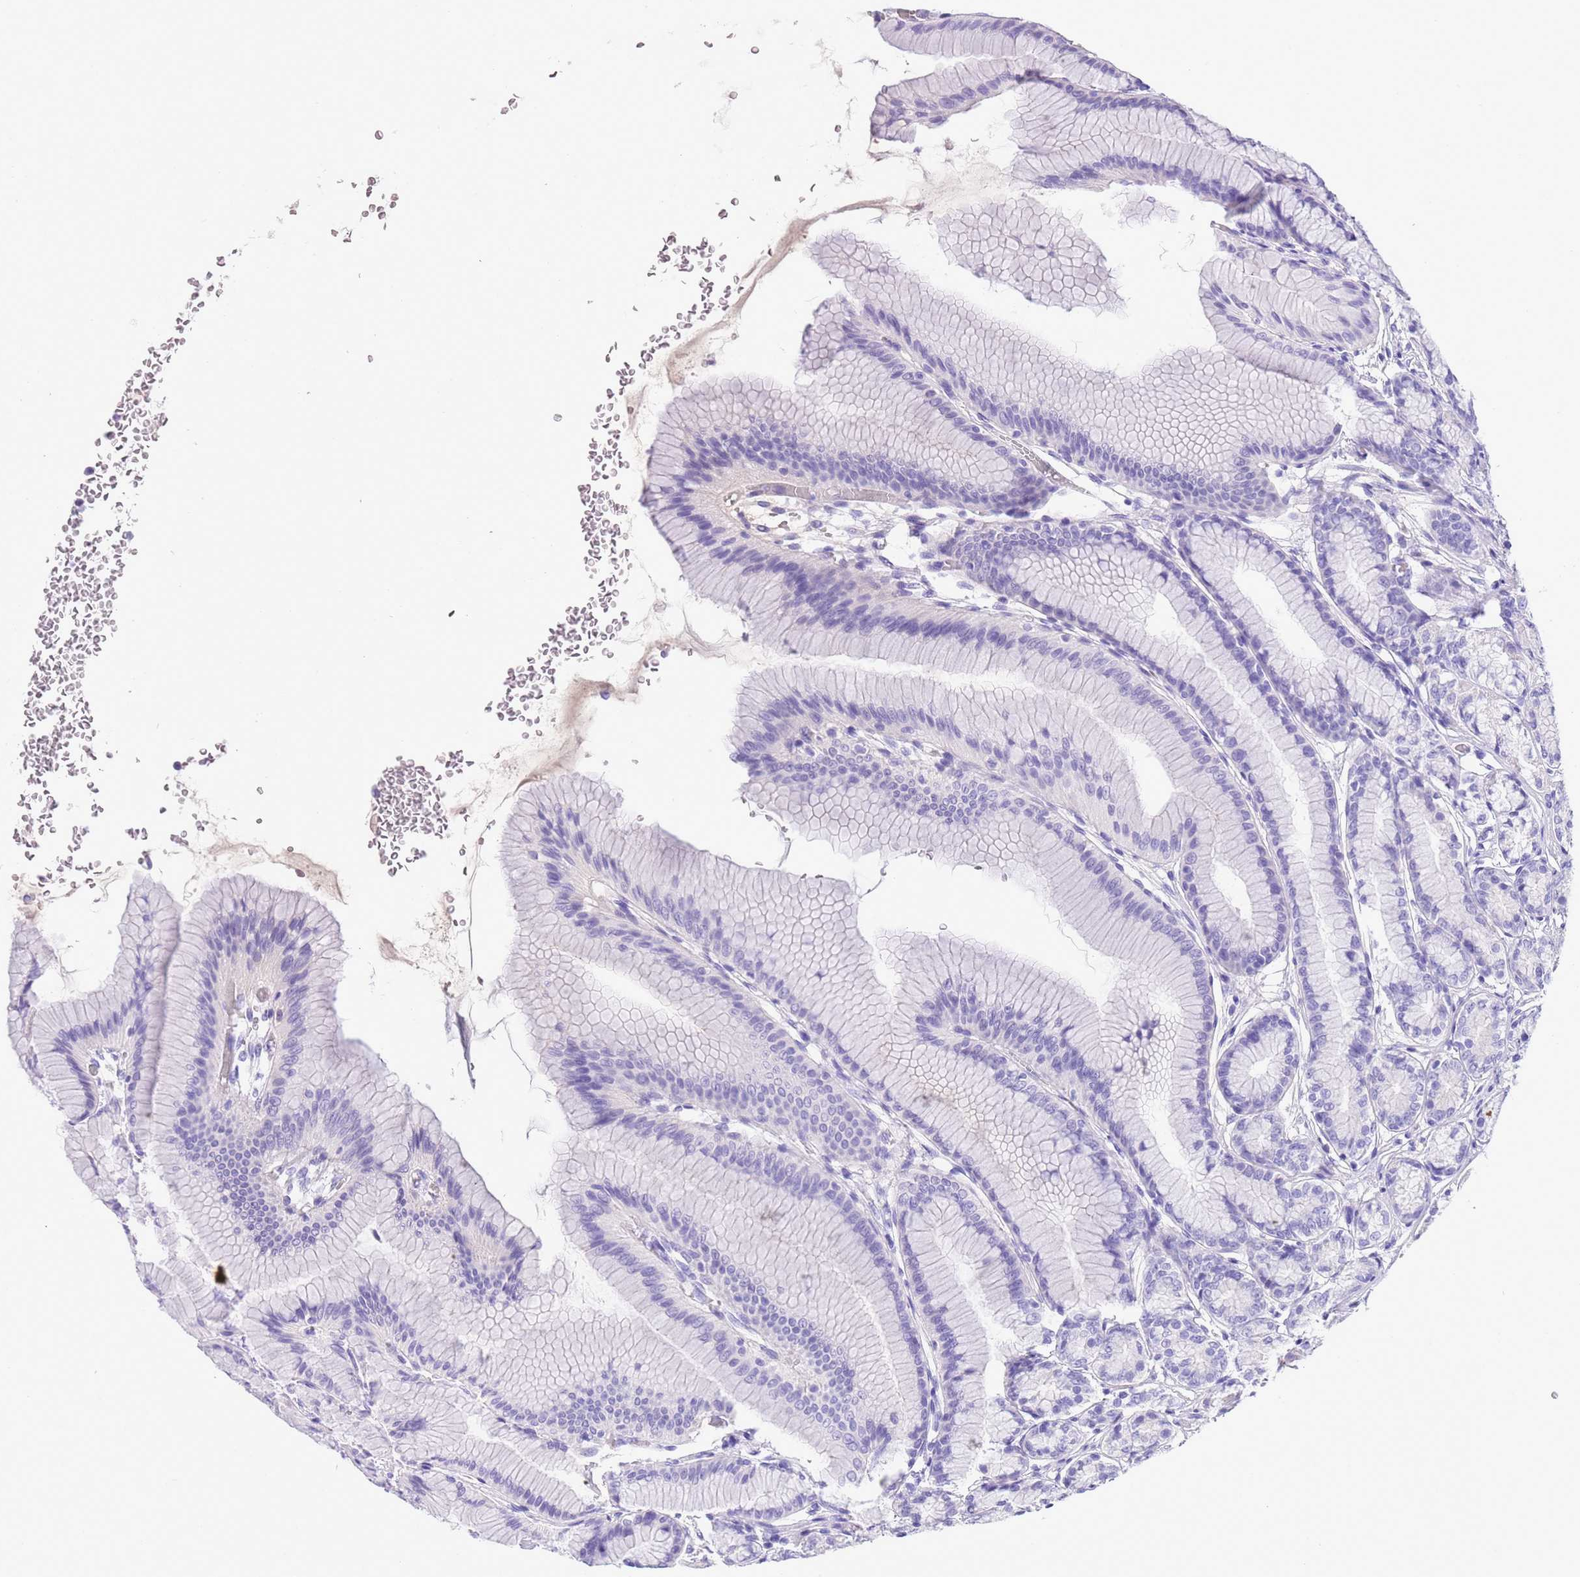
{"staining": {"intensity": "negative", "quantity": "none", "location": "none"}, "tissue": "stomach", "cell_type": "Glandular cells", "image_type": "normal", "snomed": [{"axis": "morphology", "description": "Normal tissue, NOS"}, {"axis": "morphology", "description": "Adenocarcinoma, NOS"}, {"axis": "morphology", "description": "Adenocarcinoma, High grade"}, {"axis": "topography", "description": "Stomach, upper"}, {"axis": "topography", "description": "Stomach"}], "caption": "High magnification brightfield microscopy of unremarkable stomach stained with DAB (brown) and counterstained with hematoxylin (blue): glandular cells show no significant expression. (Stains: DAB (3,3'-diaminobenzidine) immunohistochemistry (IHC) with hematoxylin counter stain, Microscopy: brightfield microscopy at high magnification).", "gene": "TBC1D10B", "patient": {"sex": "female", "age": 65}}